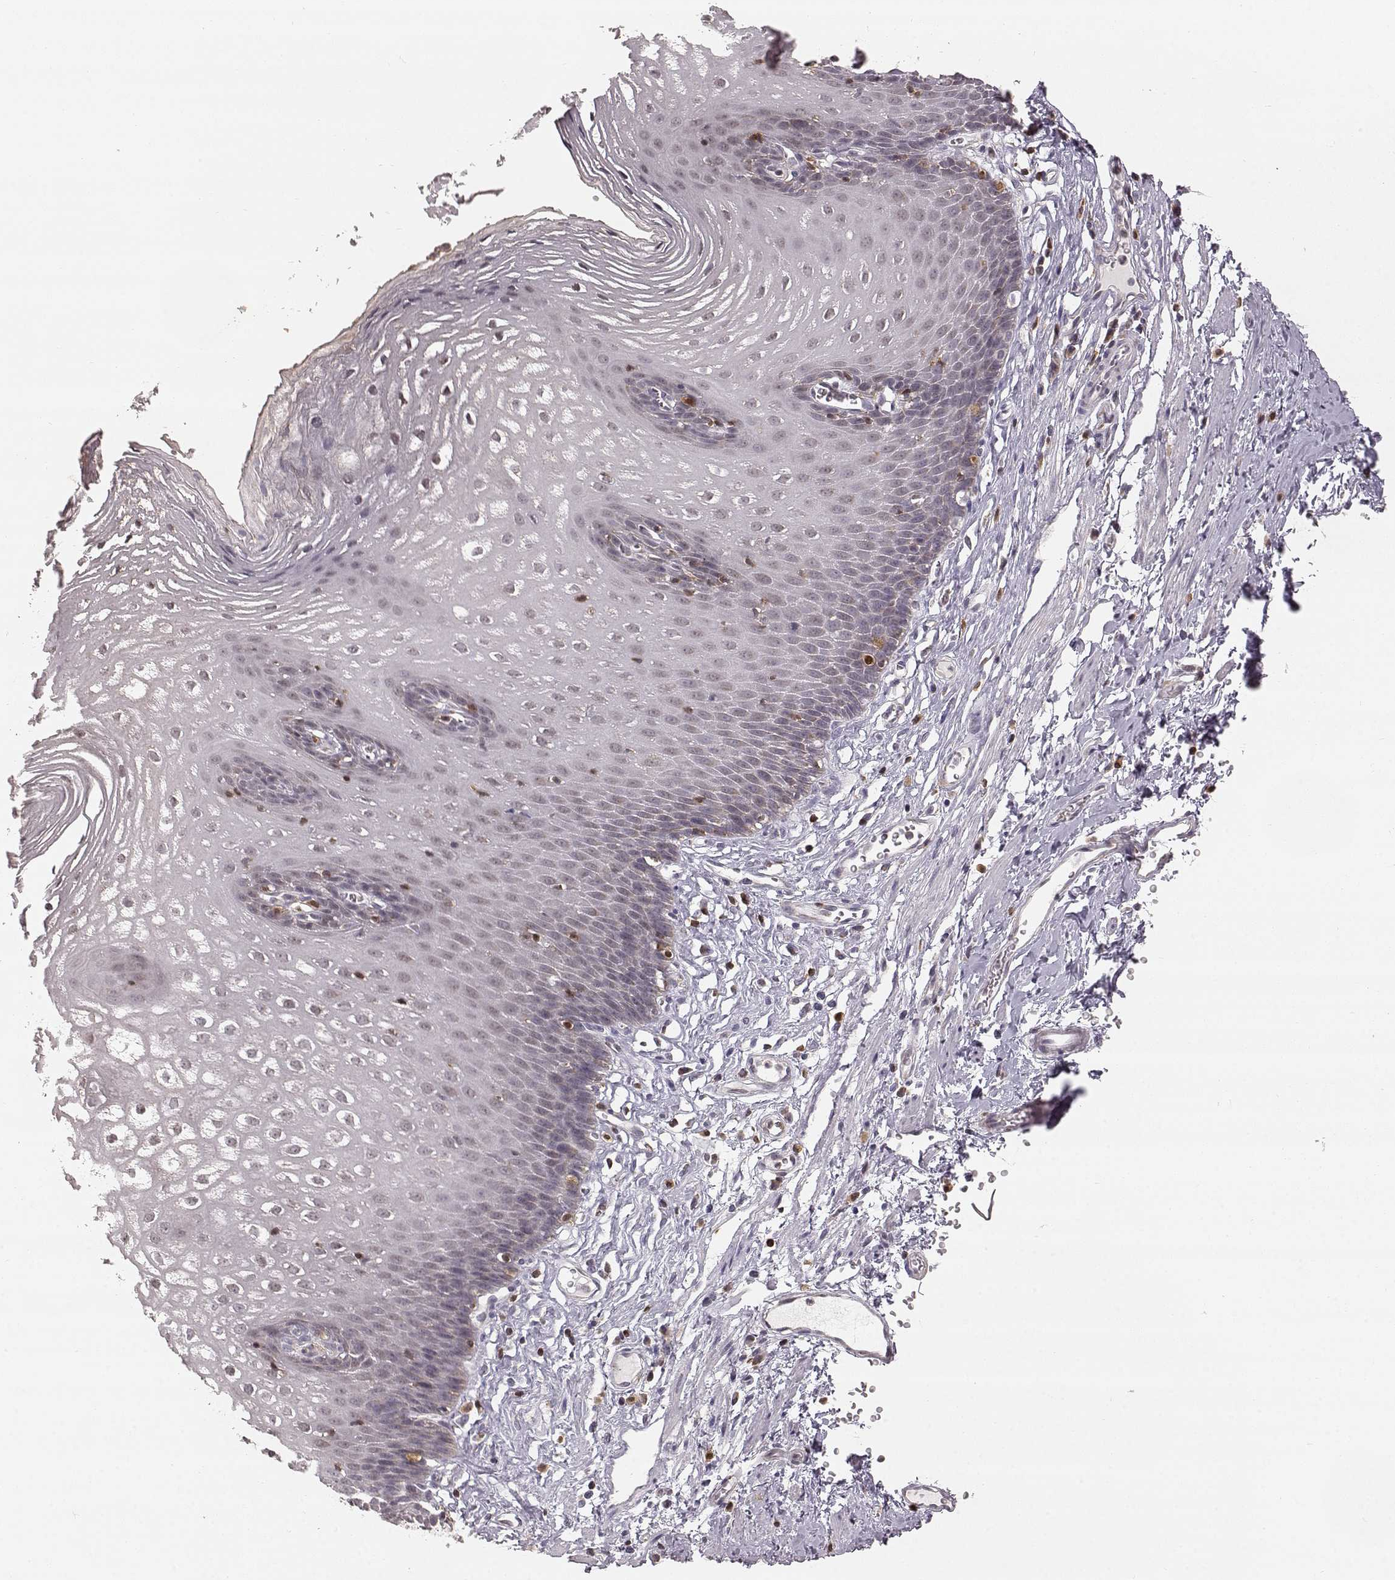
{"staining": {"intensity": "negative", "quantity": "none", "location": "none"}, "tissue": "esophagus", "cell_type": "Squamous epithelial cells", "image_type": "normal", "snomed": [{"axis": "morphology", "description": "Normal tissue, NOS"}, {"axis": "topography", "description": "Esophagus"}], "caption": "Immunohistochemistry (IHC) of normal esophagus displays no staining in squamous epithelial cells. Nuclei are stained in blue.", "gene": "GRAP2", "patient": {"sex": "male", "age": 72}}